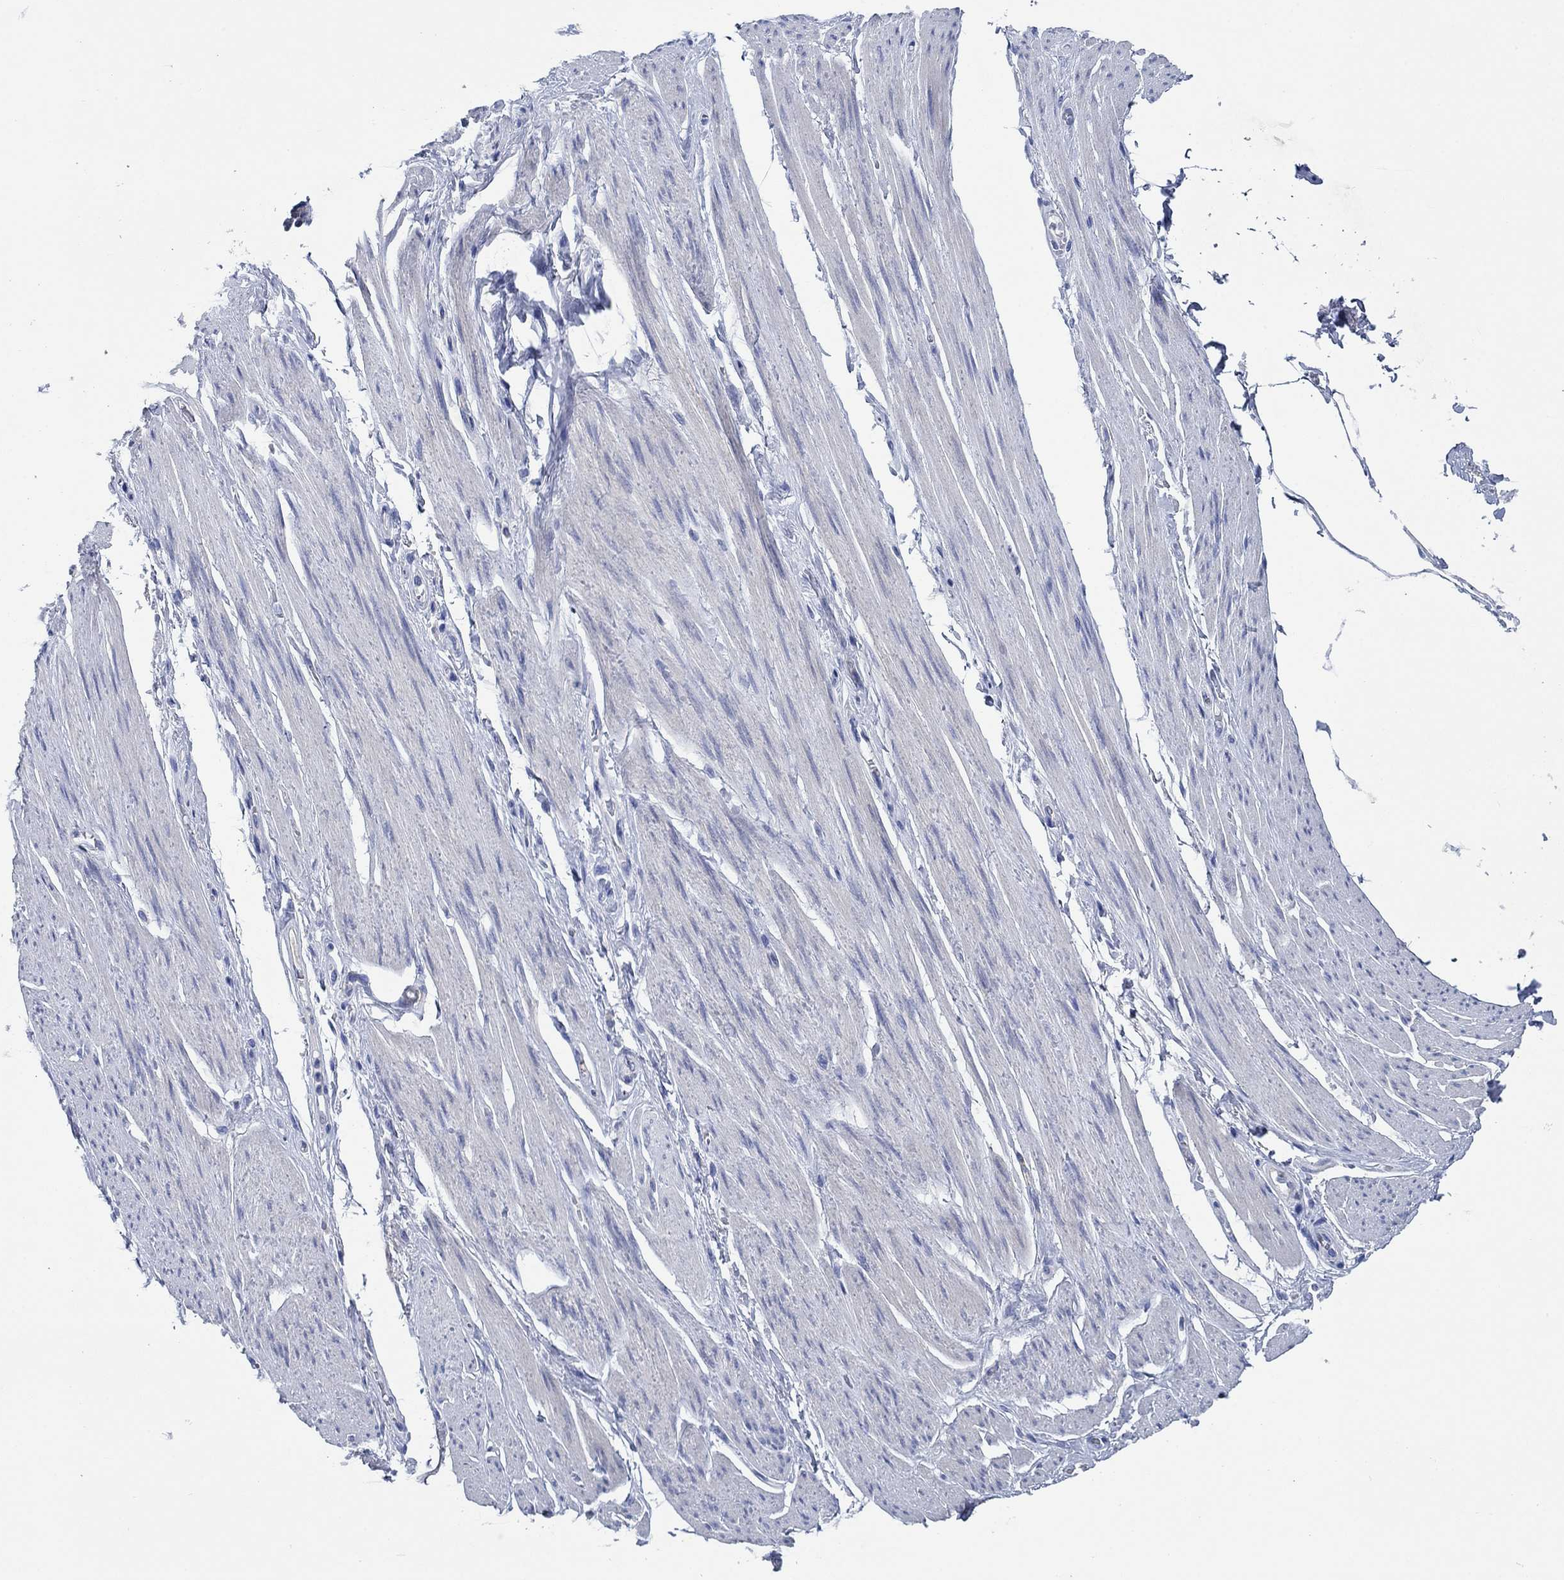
{"staining": {"intensity": "negative", "quantity": "none", "location": "none"}, "tissue": "skeletal muscle", "cell_type": "Myocytes", "image_type": "normal", "snomed": [{"axis": "morphology", "description": "Normal tissue, NOS"}, {"axis": "topography", "description": "Skeletal muscle"}, {"axis": "topography", "description": "Anal"}, {"axis": "topography", "description": "Peripheral nerve tissue"}], "caption": "Immunohistochemistry micrograph of benign skeletal muscle: human skeletal muscle stained with DAB (3,3'-diaminobenzidine) demonstrates no significant protein expression in myocytes.", "gene": "ENSG00000251537", "patient": {"sex": "male", "age": 53}}